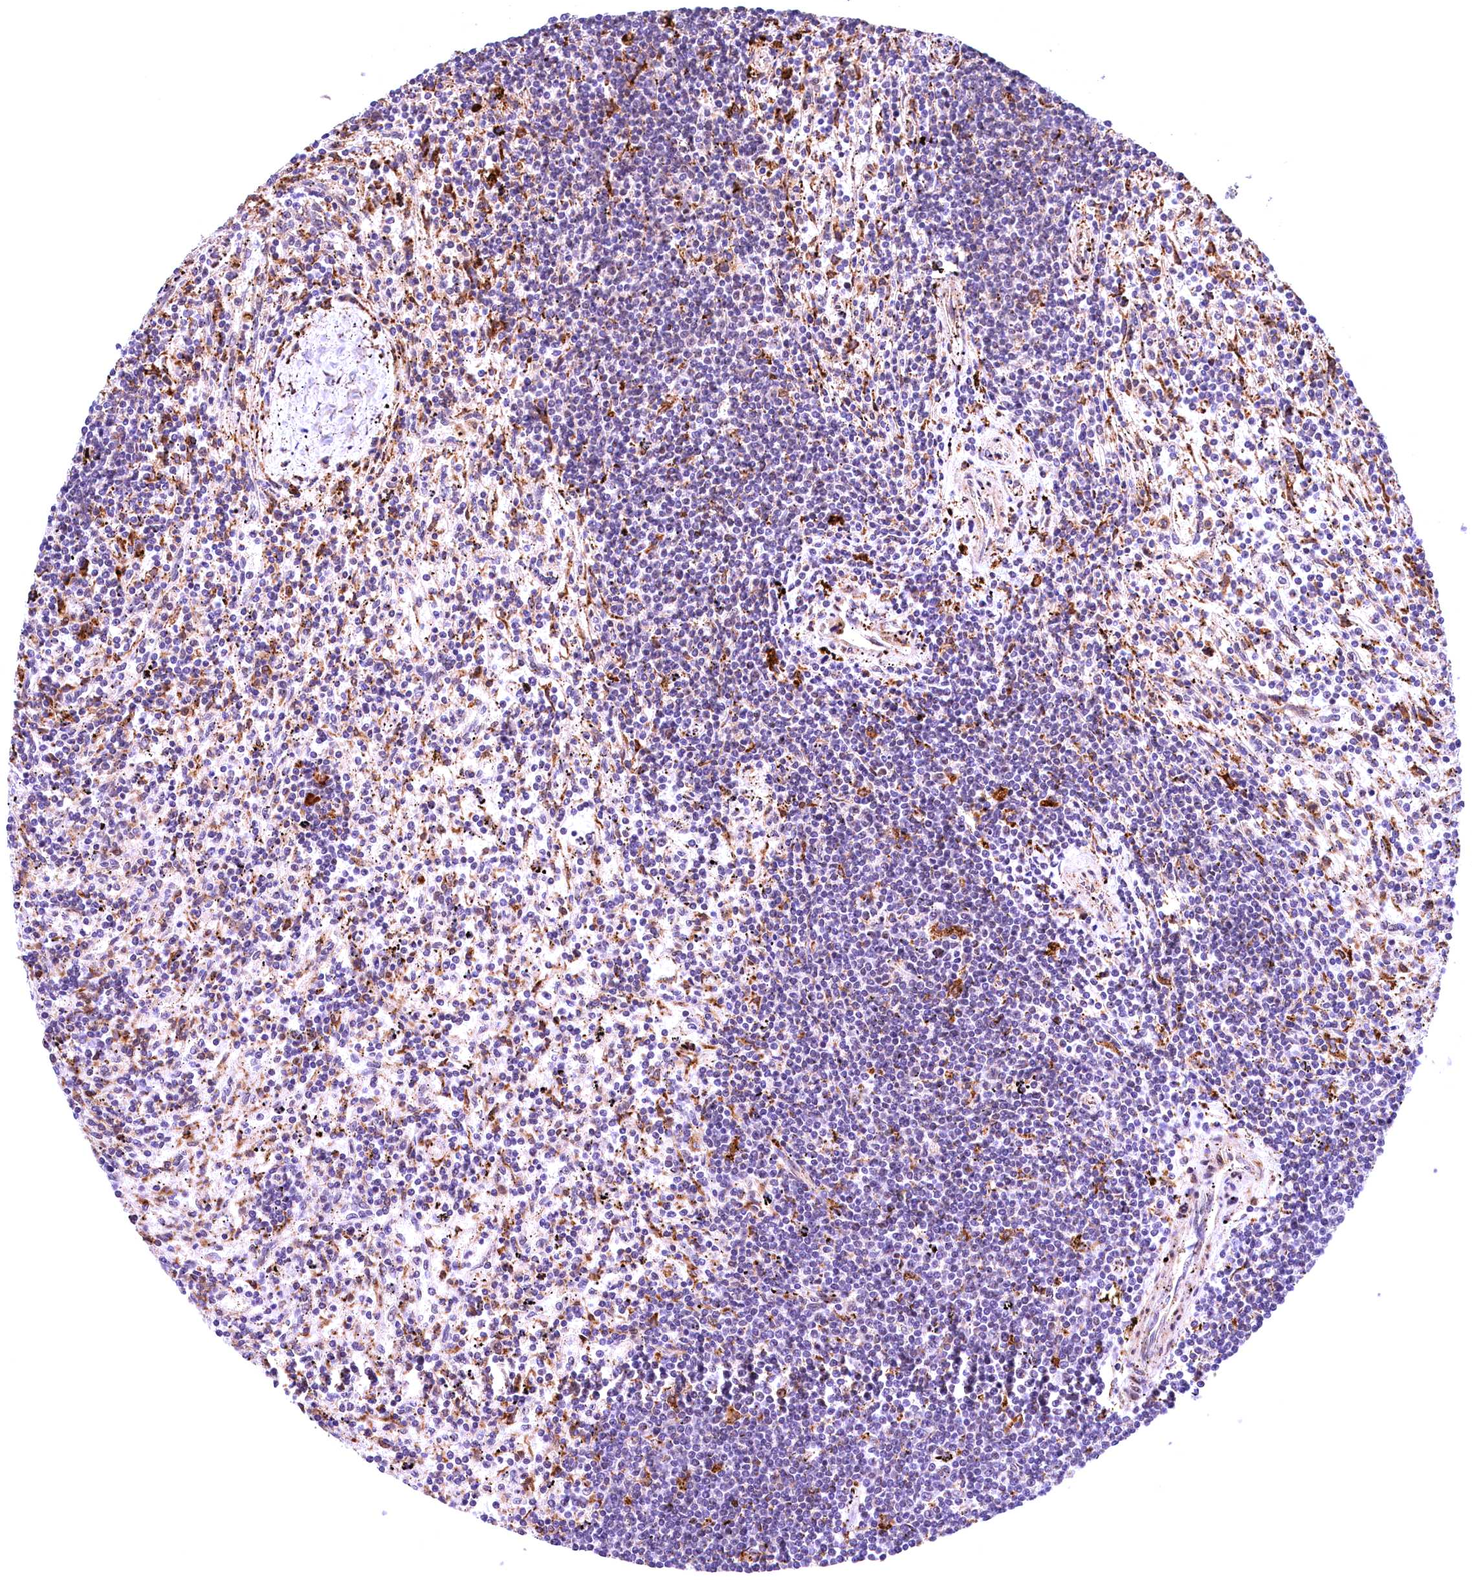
{"staining": {"intensity": "negative", "quantity": "none", "location": "none"}, "tissue": "lymphoma", "cell_type": "Tumor cells", "image_type": "cancer", "snomed": [{"axis": "morphology", "description": "Malignant lymphoma, non-Hodgkin's type, Low grade"}, {"axis": "topography", "description": "Spleen"}], "caption": "A high-resolution image shows immunohistochemistry staining of malignant lymphoma, non-Hodgkin's type (low-grade), which displays no significant positivity in tumor cells. The staining is performed using DAB brown chromogen with nuclei counter-stained in using hematoxylin.", "gene": "FBXO45", "patient": {"sex": "male", "age": 76}}